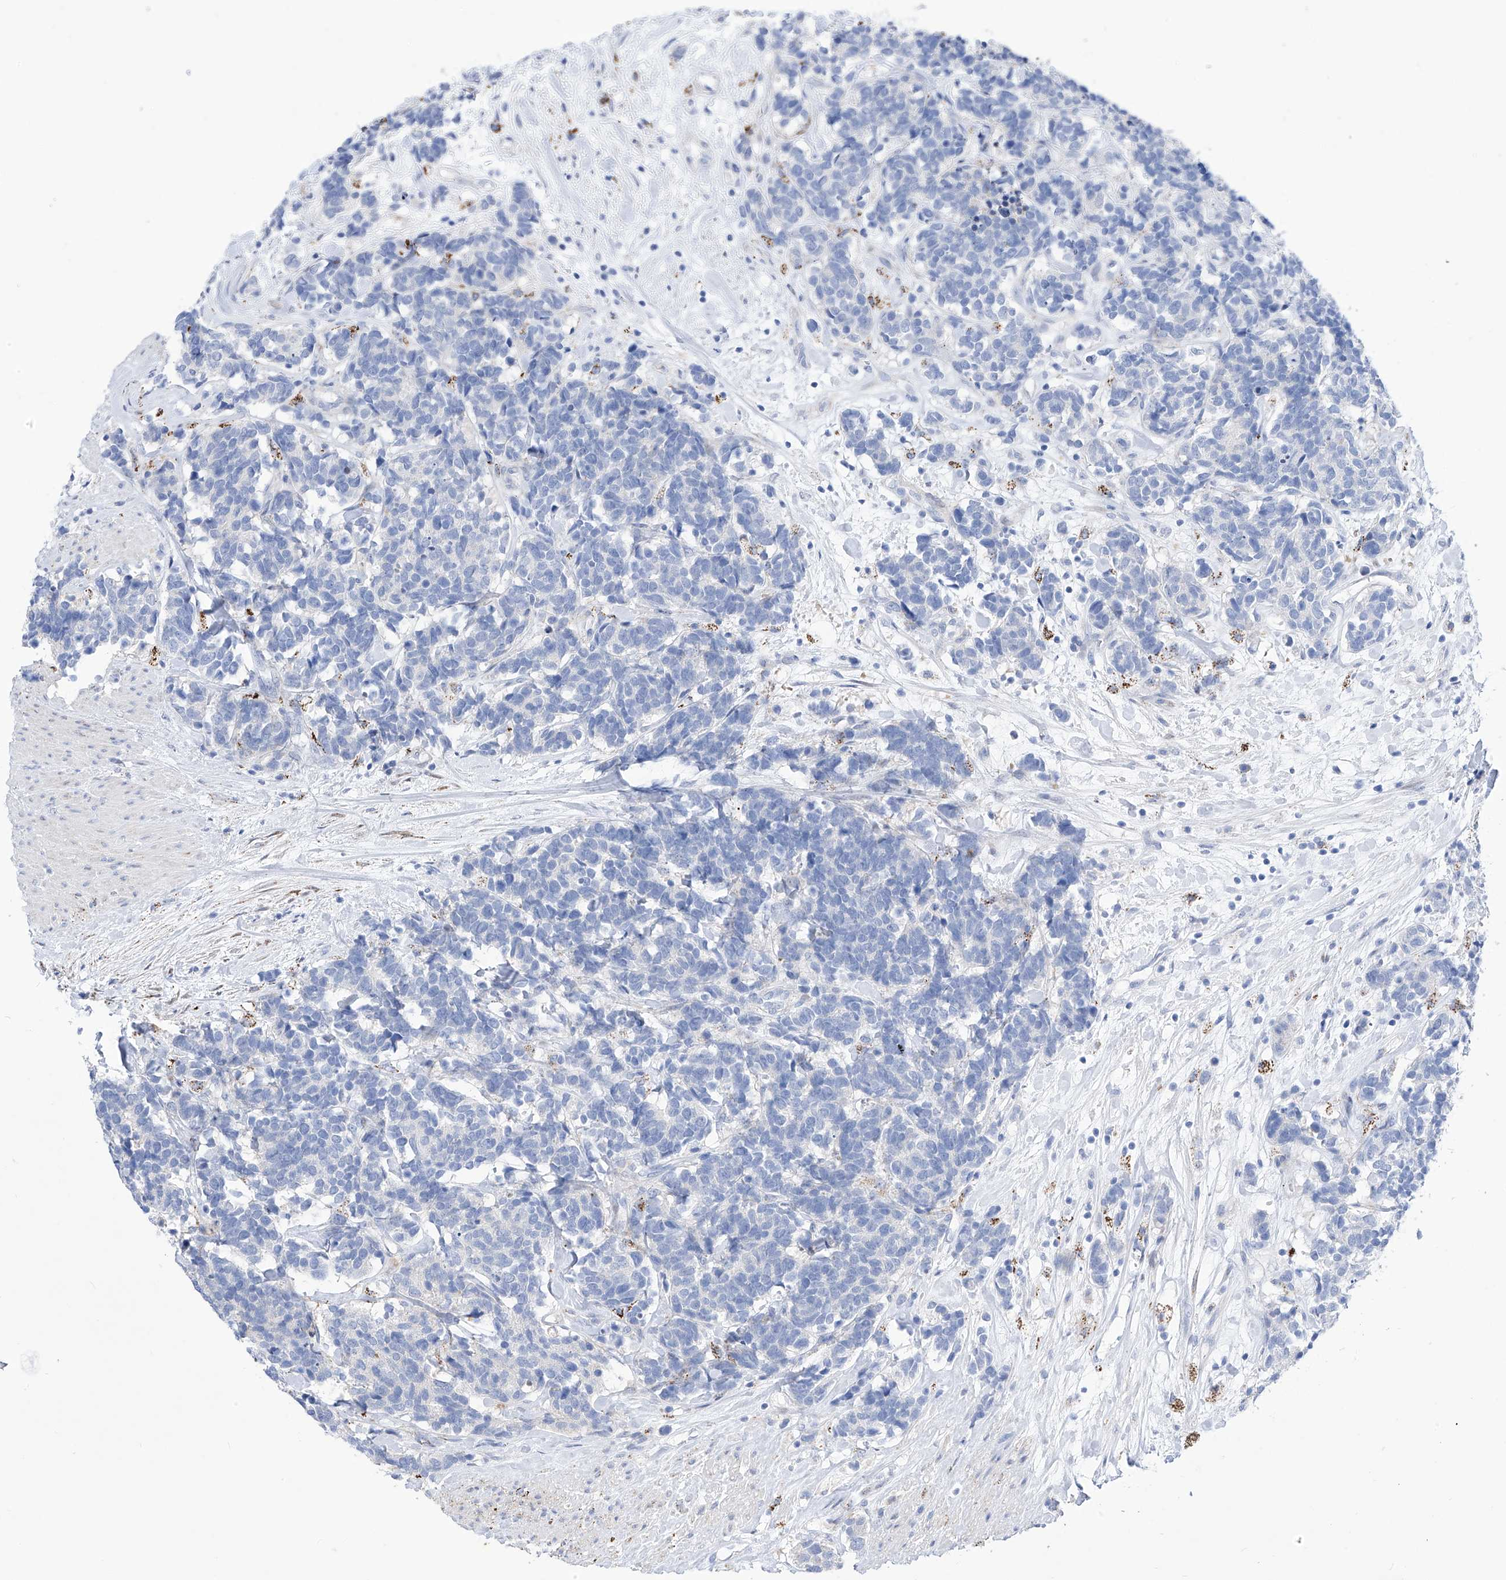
{"staining": {"intensity": "negative", "quantity": "none", "location": "none"}, "tissue": "carcinoid", "cell_type": "Tumor cells", "image_type": "cancer", "snomed": [{"axis": "morphology", "description": "Carcinoma, NOS"}, {"axis": "morphology", "description": "Carcinoid, malignant, NOS"}, {"axis": "topography", "description": "Urinary bladder"}], "caption": "Tumor cells are negative for protein expression in human carcinoma.", "gene": "C1orf87", "patient": {"sex": "male", "age": 57}}